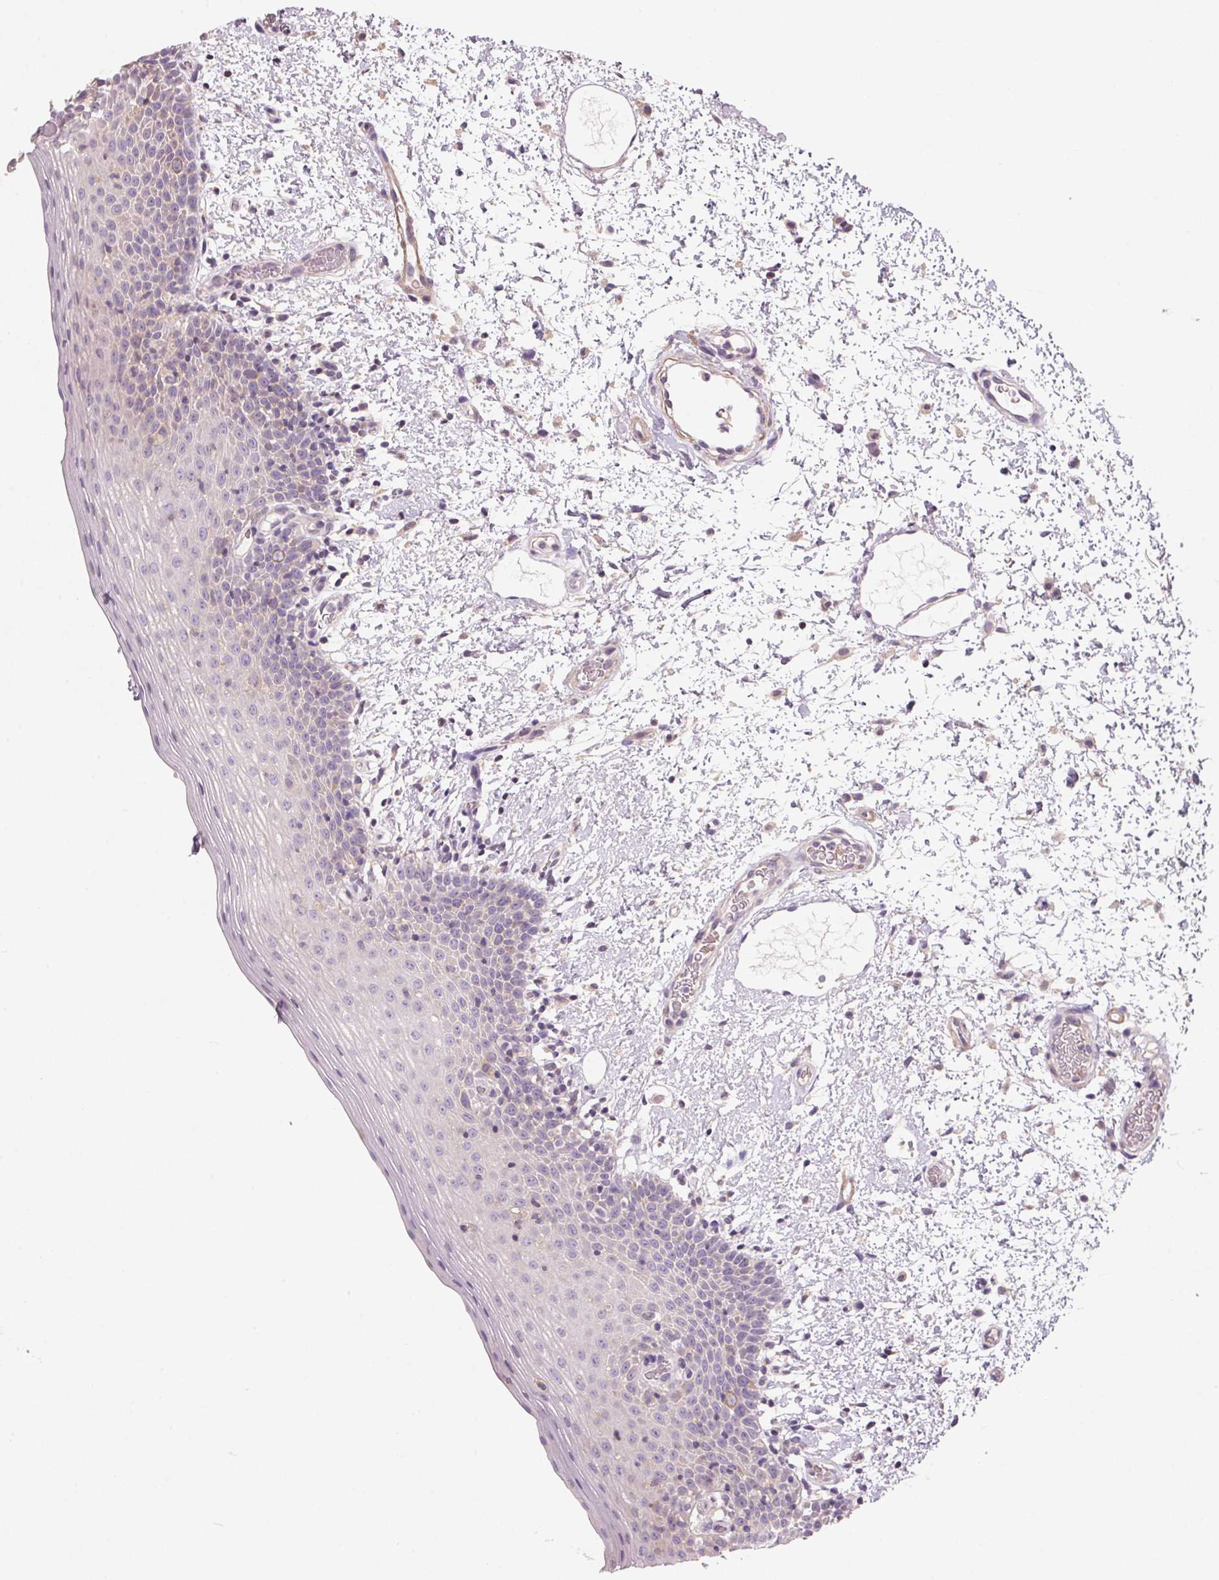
{"staining": {"intensity": "negative", "quantity": "none", "location": "none"}, "tissue": "oral mucosa", "cell_type": "Squamous epithelial cells", "image_type": "normal", "snomed": [{"axis": "morphology", "description": "Normal tissue, NOS"}, {"axis": "topography", "description": "Oral tissue"}, {"axis": "topography", "description": "Head-Neck"}], "caption": "Immunohistochemical staining of unremarkable oral mucosa exhibits no significant positivity in squamous epithelial cells. (Stains: DAB IHC with hematoxylin counter stain, Microscopy: brightfield microscopy at high magnification).", "gene": "KCNK15", "patient": {"sex": "female", "age": 55}}